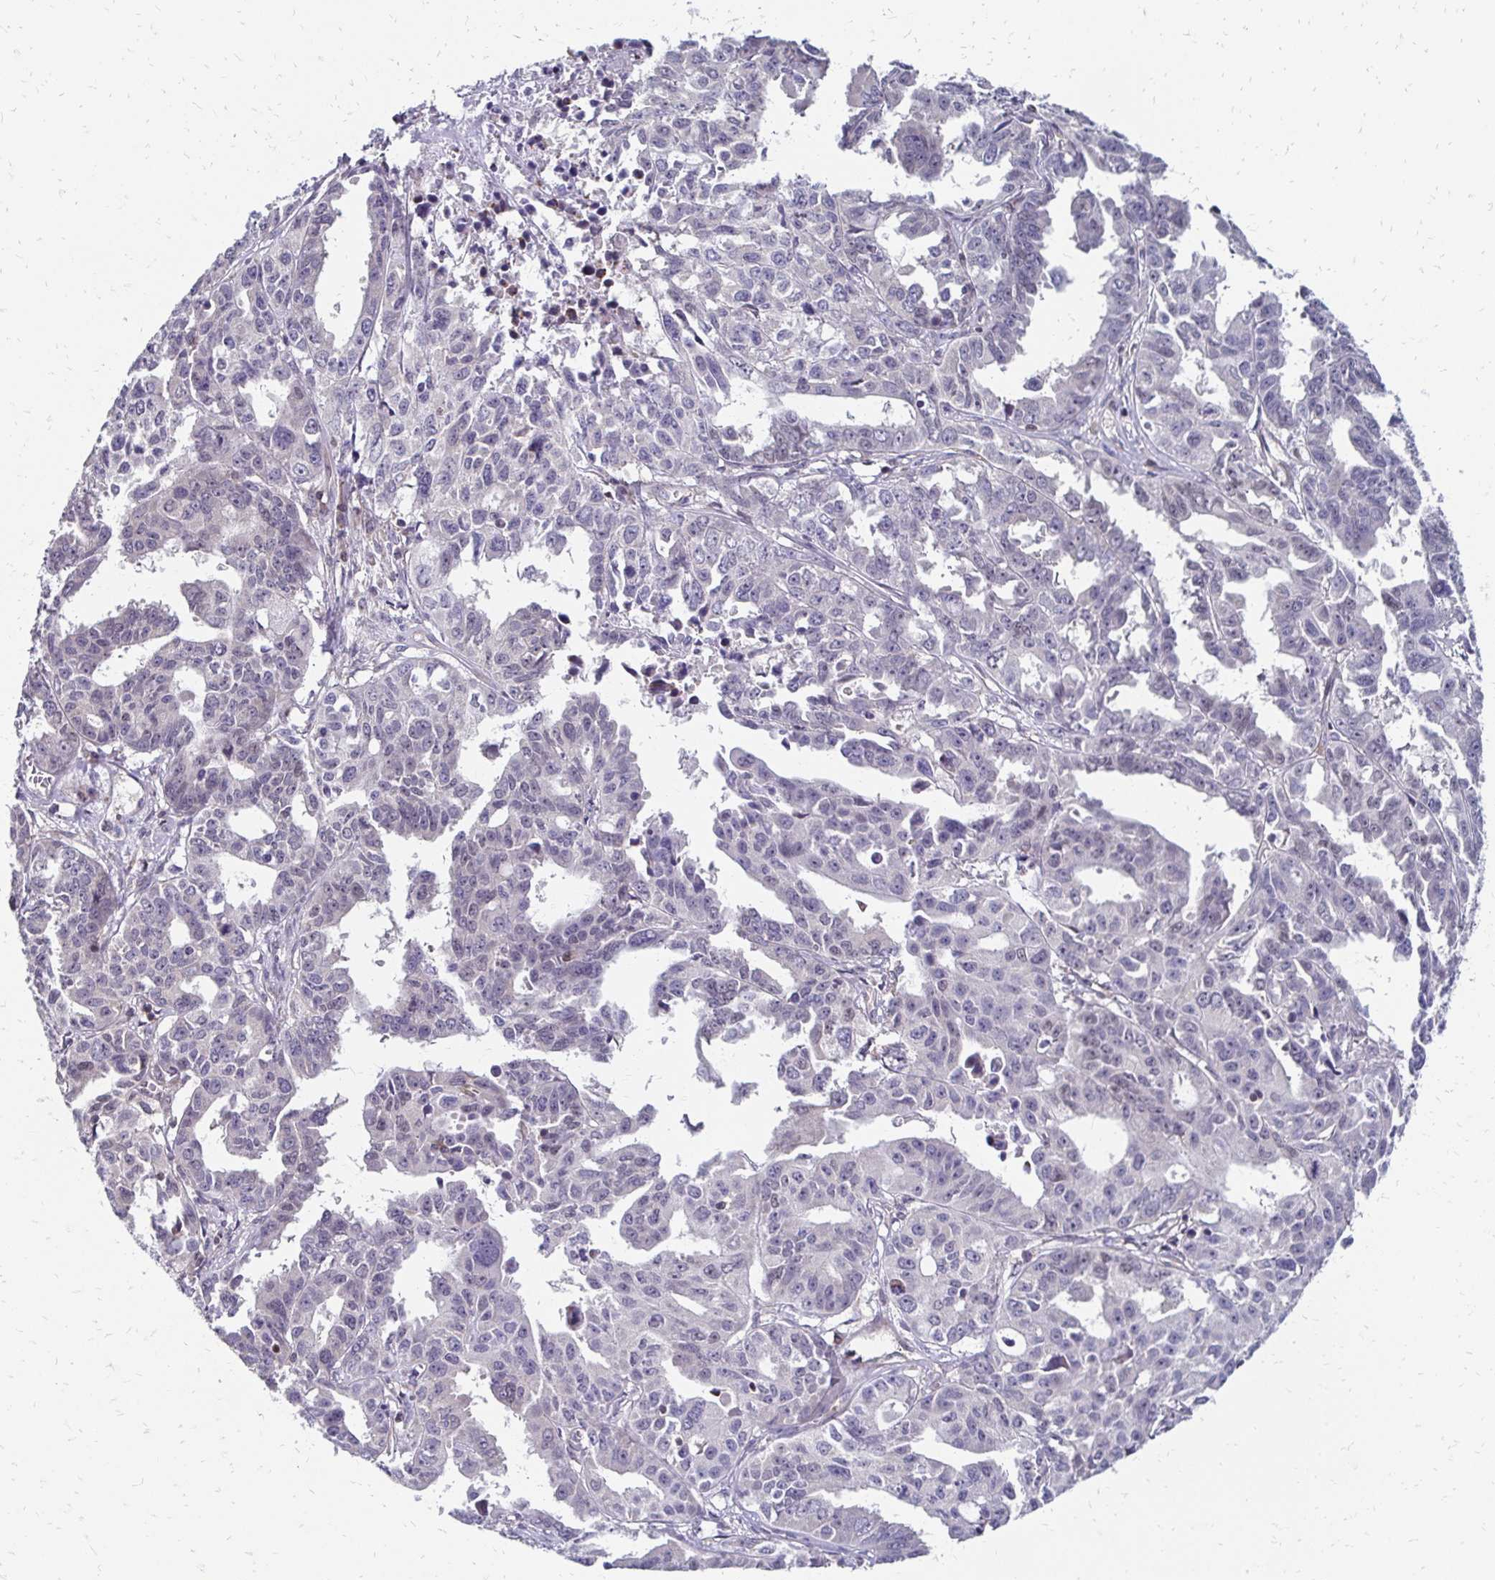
{"staining": {"intensity": "negative", "quantity": "none", "location": "none"}, "tissue": "ovarian cancer", "cell_type": "Tumor cells", "image_type": "cancer", "snomed": [{"axis": "morphology", "description": "Adenocarcinoma, NOS"}, {"axis": "morphology", "description": "Carcinoma, endometroid"}, {"axis": "topography", "description": "Ovary"}], "caption": "High magnification brightfield microscopy of ovarian cancer stained with DAB (brown) and counterstained with hematoxylin (blue): tumor cells show no significant staining.", "gene": "CBX7", "patient": {"sex": "female", "age": 72}}